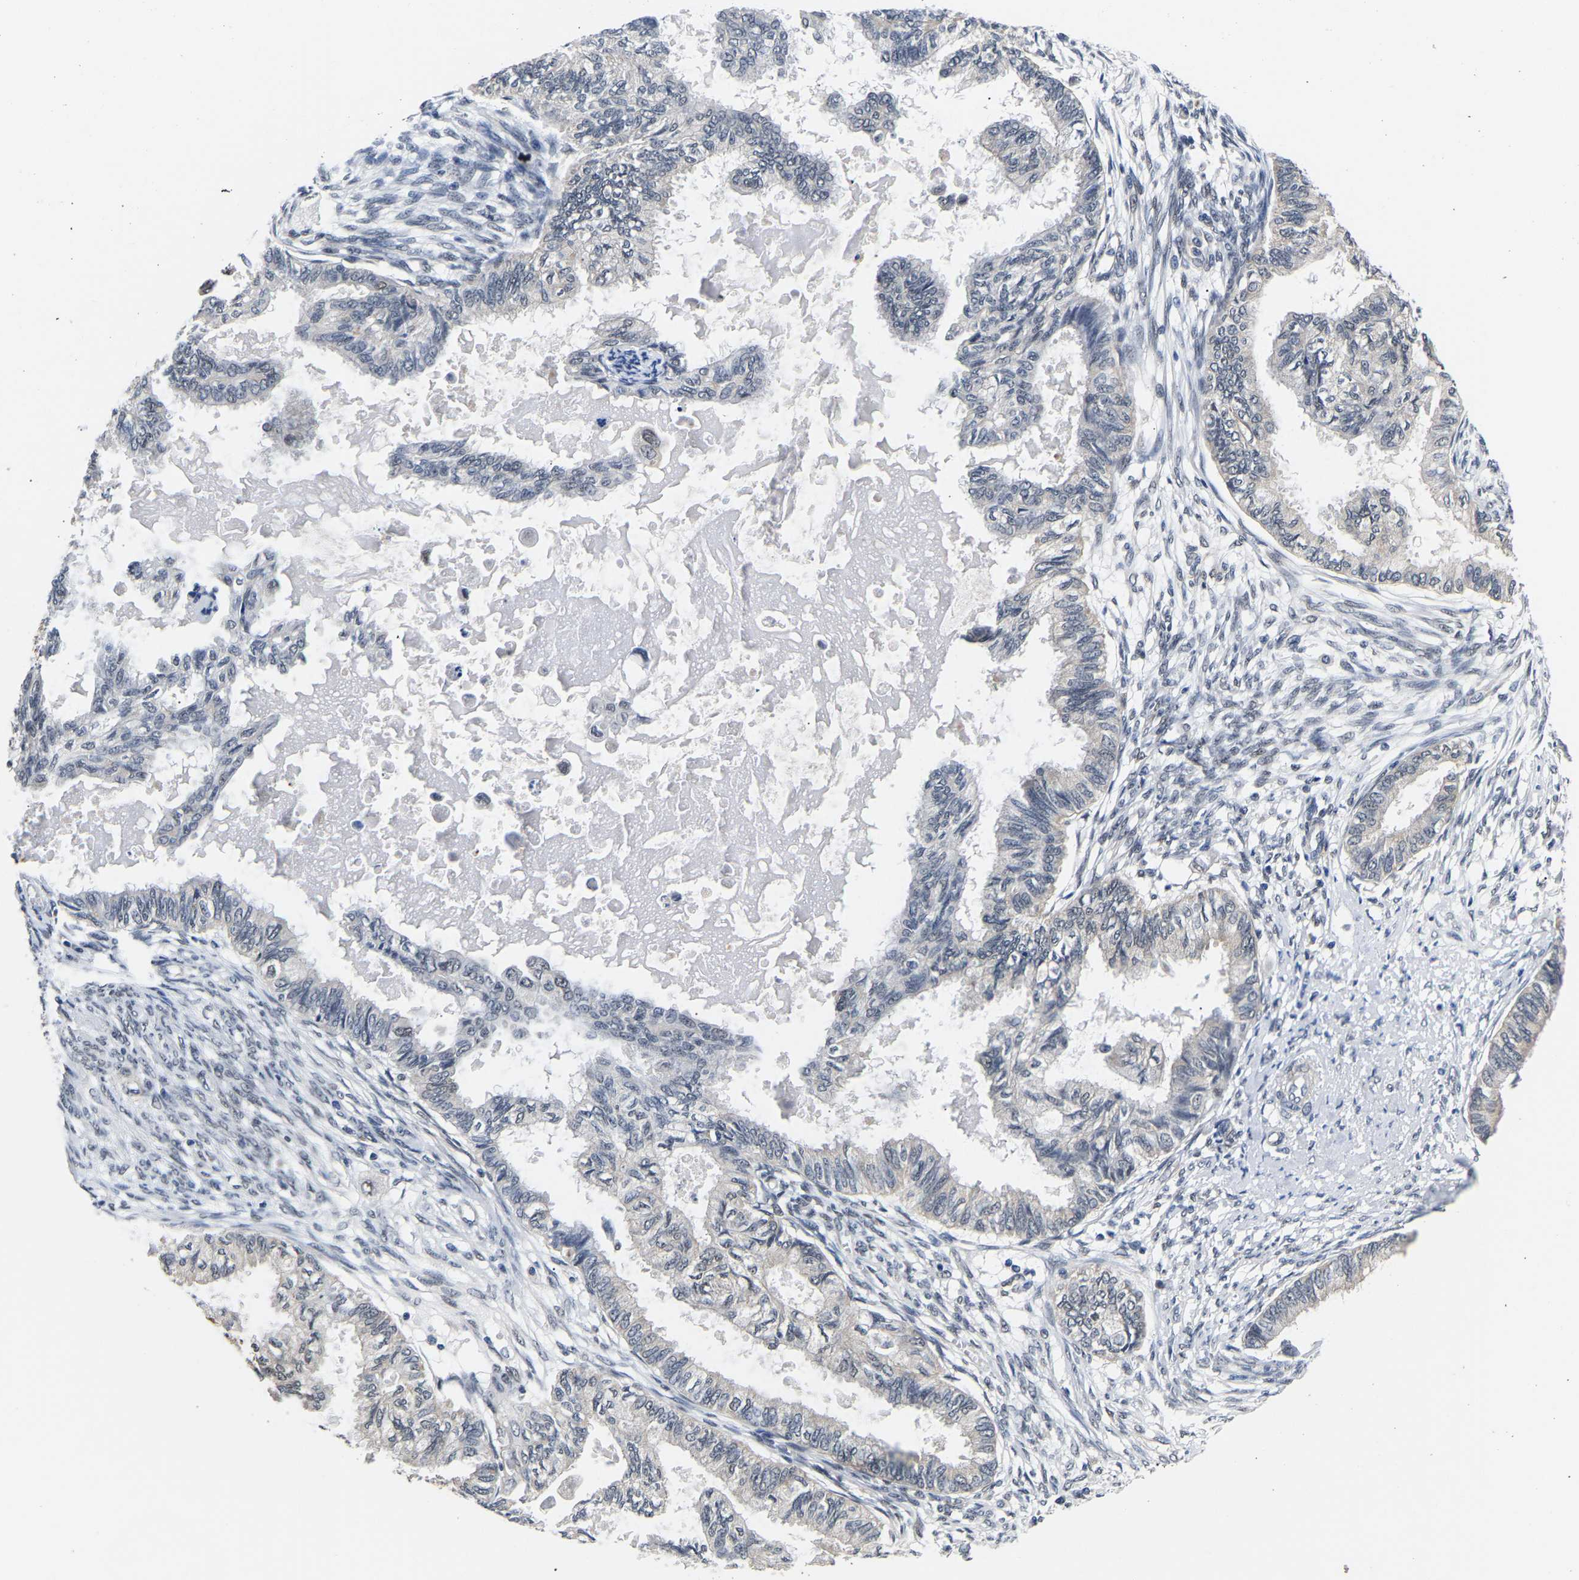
{"staining": {"intensity": "negative", "quantity": "none", "location": "none"}, "tissue": "cervical cancer", "cell_type": "Tumor cells", "image_type": "cancer", "snomed": [{"axis": "morphology", "description": "Normal tissue, NOS"}, {"axis": "morphology", "description": "Adenocarcinoma, NOS"}, {"axis": "topography", "description": "Cervix"}, {"axis": "topography", "description": "Endometrium"}], "caption": "Photomicrograph shows no significant protein staining in tumor cells of cervical adenocarcinoma.", "gene": "METTL16", "patient": {"sex": "female", "age": 86}}